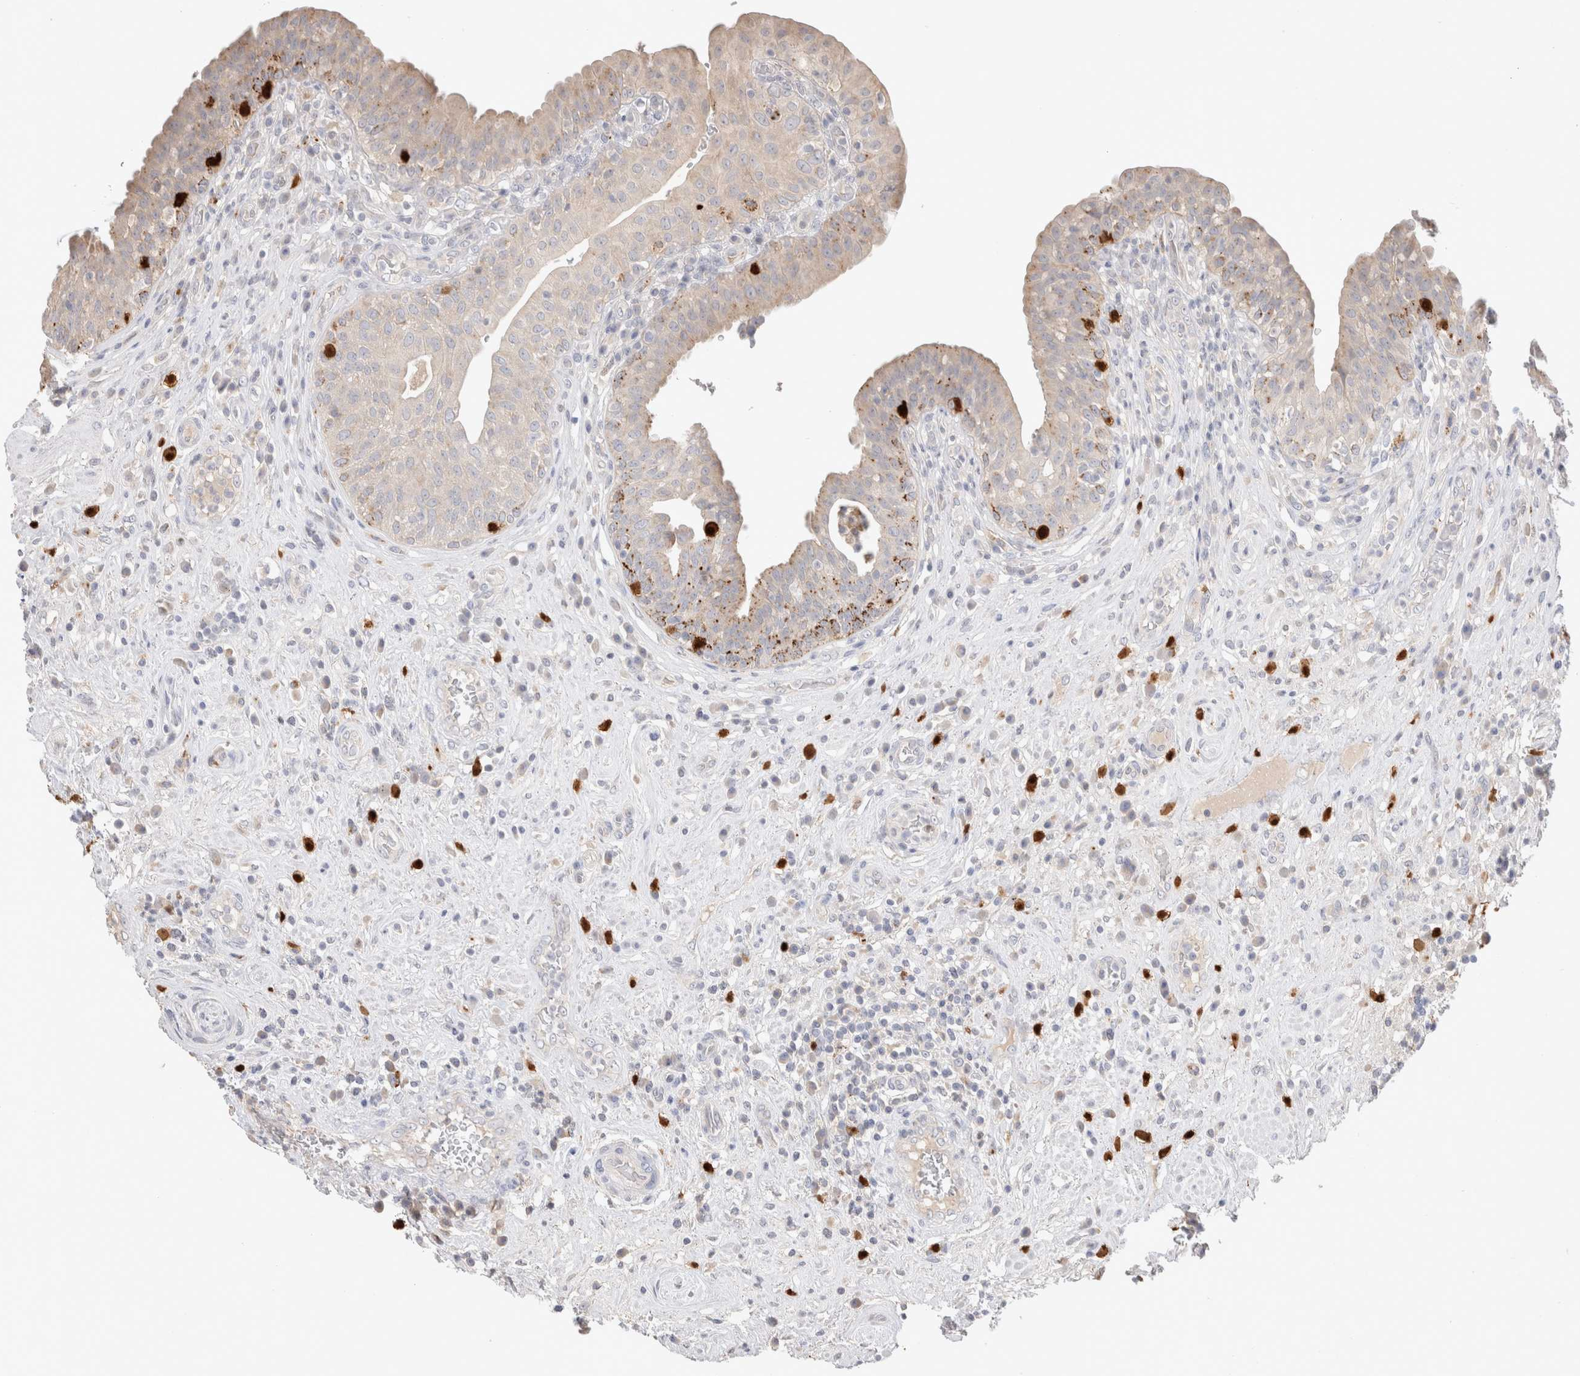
{"staining": {"intensity": "weak", "quantity": "25%-75%", "location": "cytoplasmic/membranous"}, "tissue": "urinary bladder", "cell_type": "Urothelial cells", "image_type": "normal", "snomed": [{"axis": "morphology", "description": "Normal tissue, NOS"}, {"axis": "topography", "description": "Urinary bladder"}], "caption": "This photomicrograph exhibits immunohistochemistry (IHC) staining of normal human urinary bladder, with low weak cytoplasmic/membranous positivity in approximately 25%-75% of urothelial cells.", "gene": "HPGDS", "patient": {"sex": "female", "age": 62}}